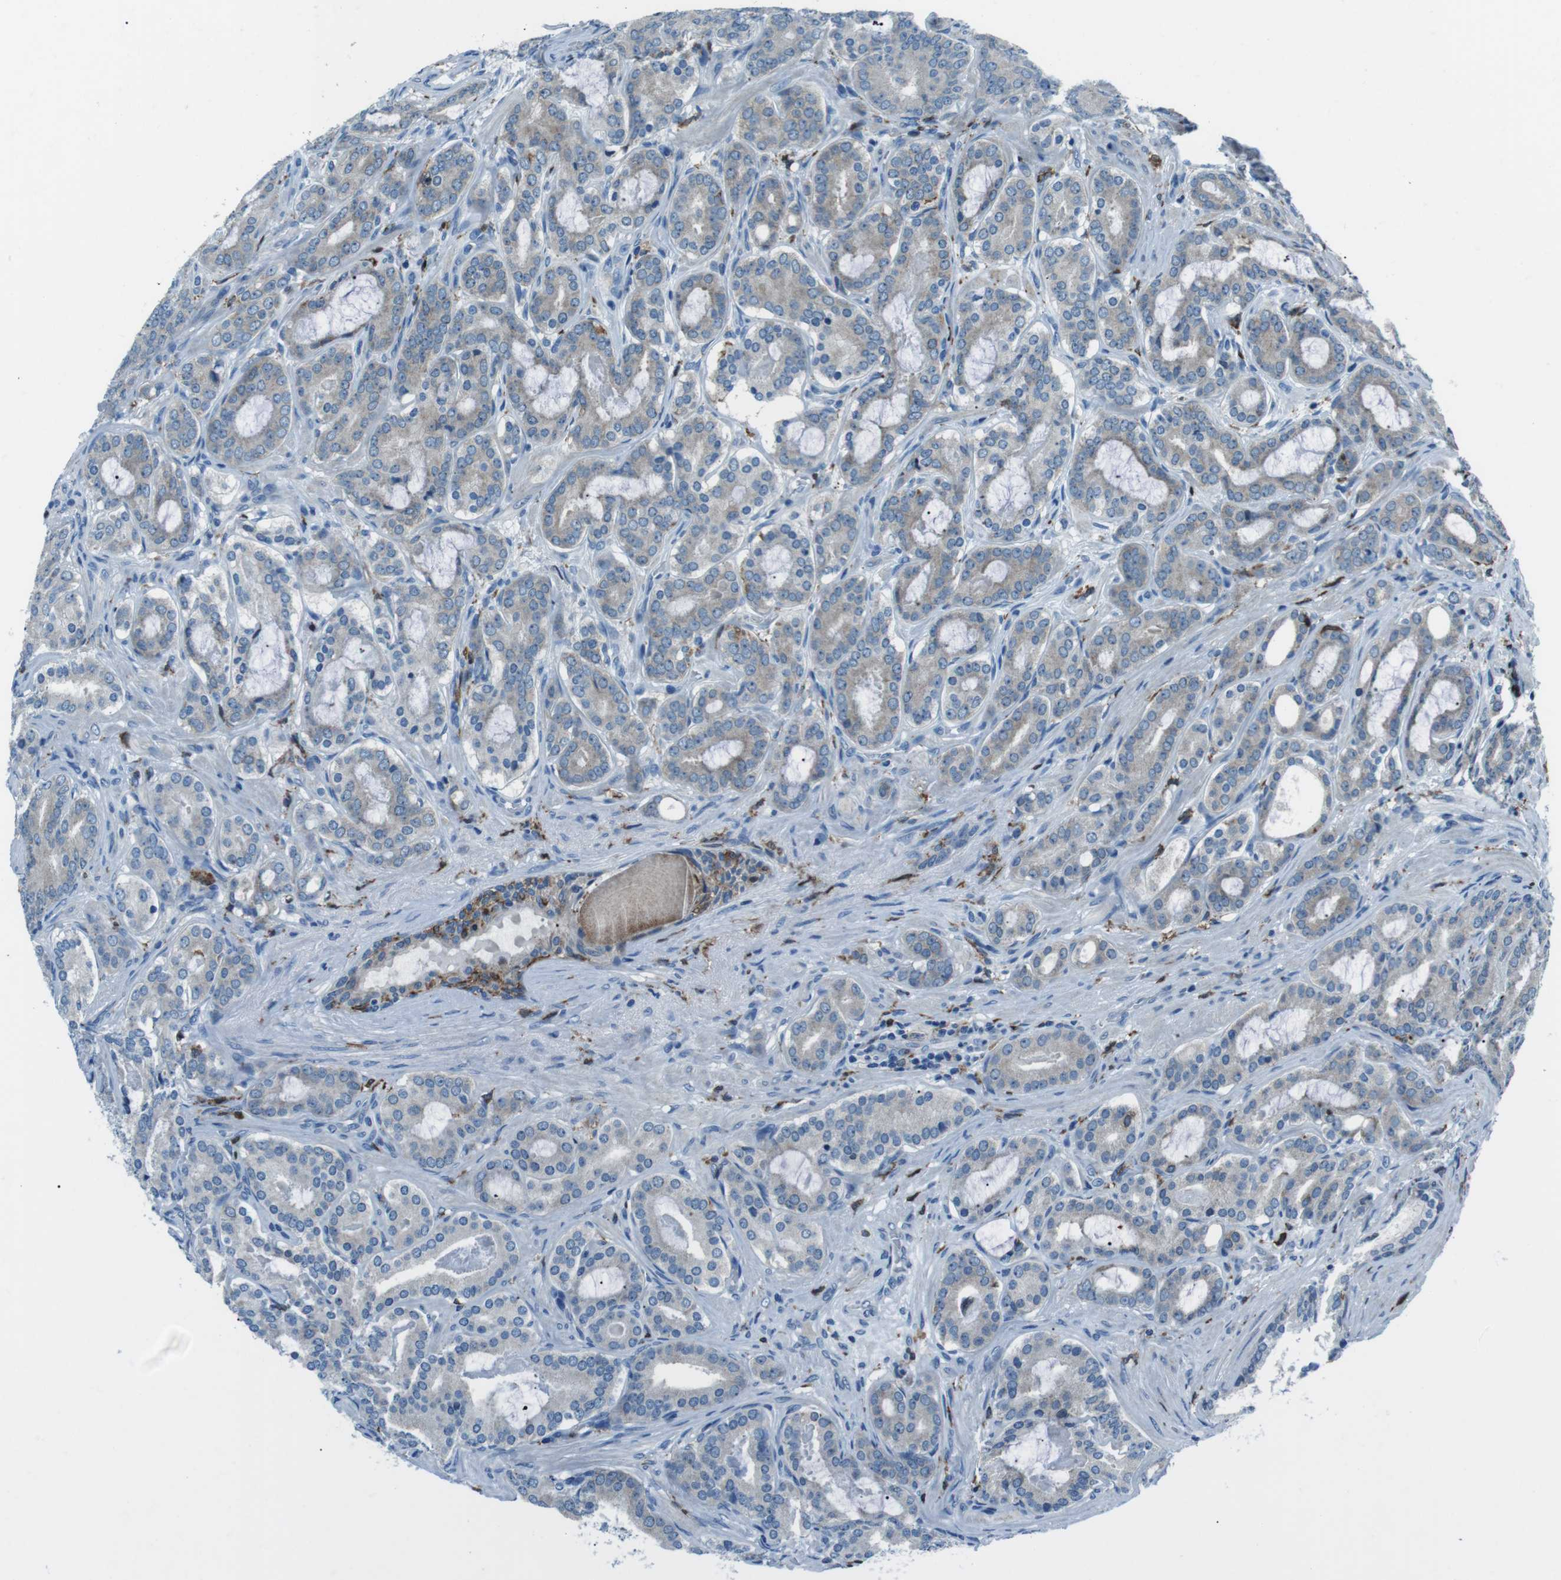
{"staining": {"intensity": "weak", "quantity": "25%-75%", "location": "cytoplasmic/membranous"}, "tissue": "prostate cancer", "cell_type": "Tumor cells", "image_type": "cancer", "snomed": [{"axis": "morphology", "description": "Adenocarcinoma, High grade"}, {"axis": "topography", "description": "Prostate"}], "caption": "Immunohistochemical staining of human prostate cancer (adenocarcinoma (high-grade)) displays weak cytoplasmic/membranous protein positivity in approximately 25%-75% of tumor cells. Nuclei are stained in blue.", "gene": "BLNK", "patient": {"sex": "male", "age": 60}}